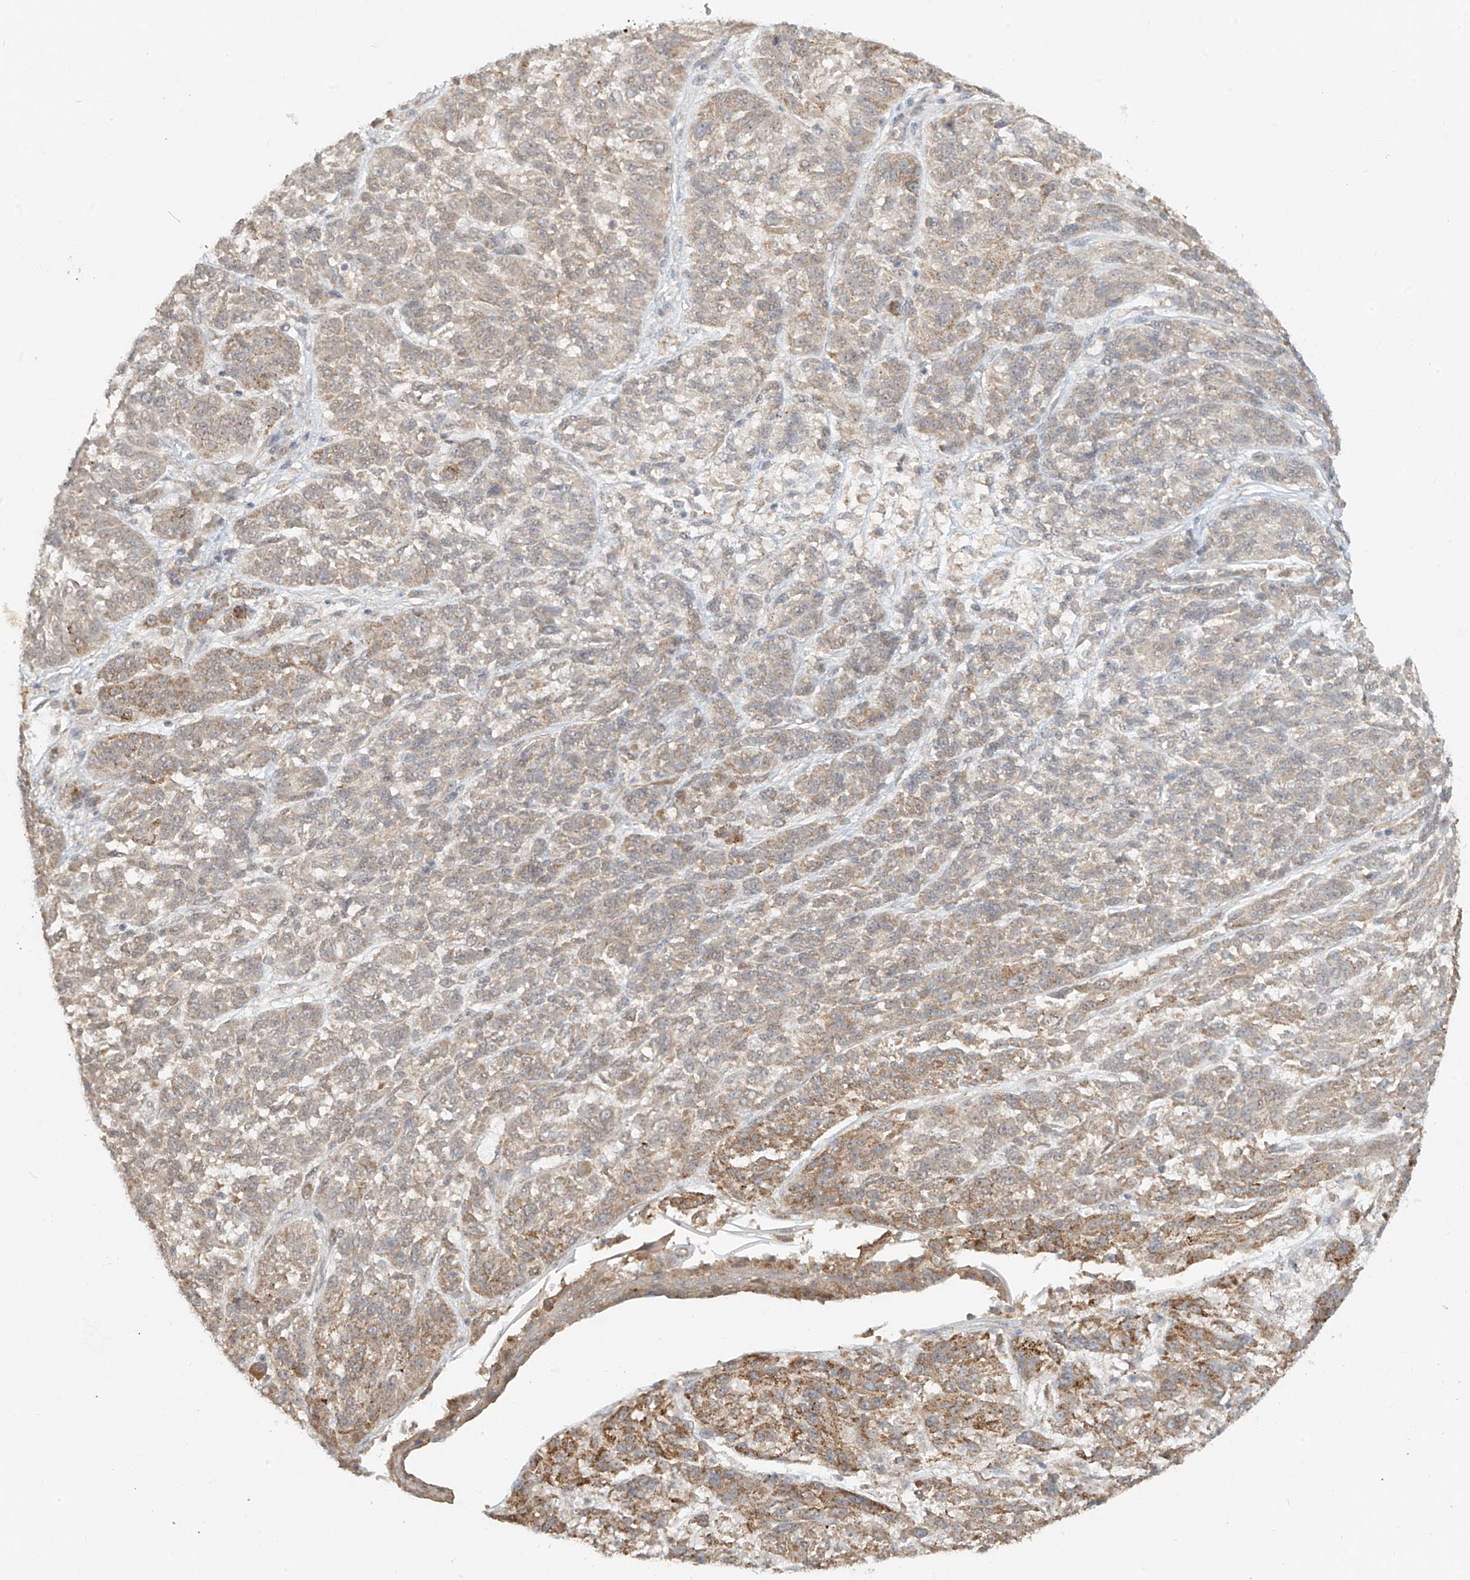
{"staining": {"intensity": "moderate", "quantity": ">75%", "location": "cytoplasmic/membranous"}, "tissue": "melanoma", "cell_type": "Tumor cells", "image_type": "cancer", "snomed": [{"axis": "morphology", "description": "Malignant melanoma, NOS"}, {"axis": "topography", "description": "Skin"}], "caption": "Immunohistochemical staining of malignant melanoma shows medium levels of moderate cytoplasmic/membranous positivity in about >75% of tumor cells. The protein of interest is stained brown, and the nuclei are stained in blue (DAB IHC with brightfield microscopy, high magnification).", "gene": "ABCD1", "patient": {"sex": "male", "age": 53}}